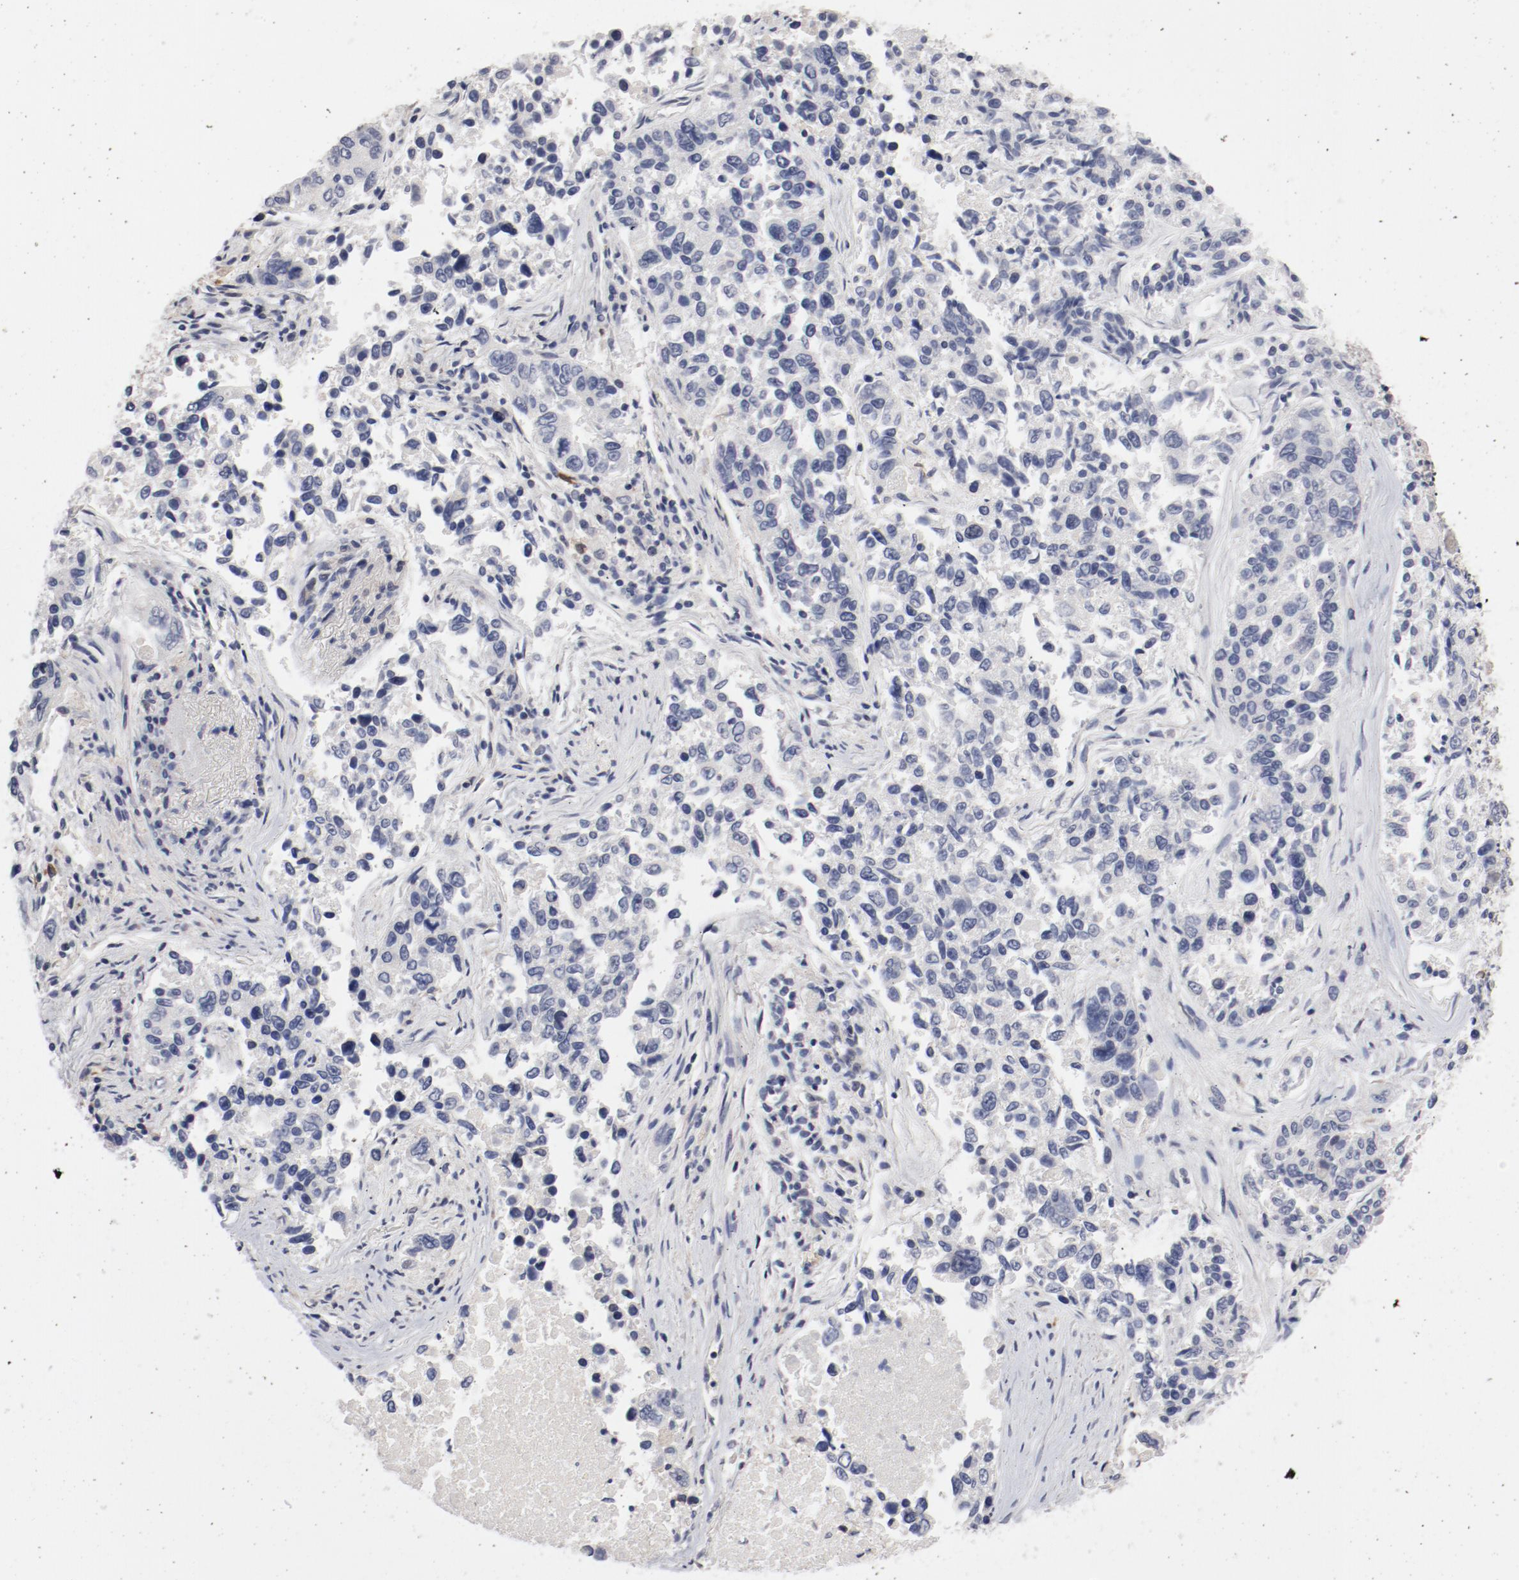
{"staining": {"intensity": "negative", "quantity": "none", "location": "none"}, "tissue": "lung cancer", "cell_type": "Tumor cells", "image_type": "cancer", "snomed": [{"axis": "morphology", "description": "Adenocarcinoma, NOS"}, {"axis": "topography", "description": "Lung"}], "caption": "Protein analysis of adenocarcinoma (lung) displays no significant staining in tumor cells. Nuclei are stained in blue.", "gene": "CBL", "patient": {"sex": "male", "age": 84}}